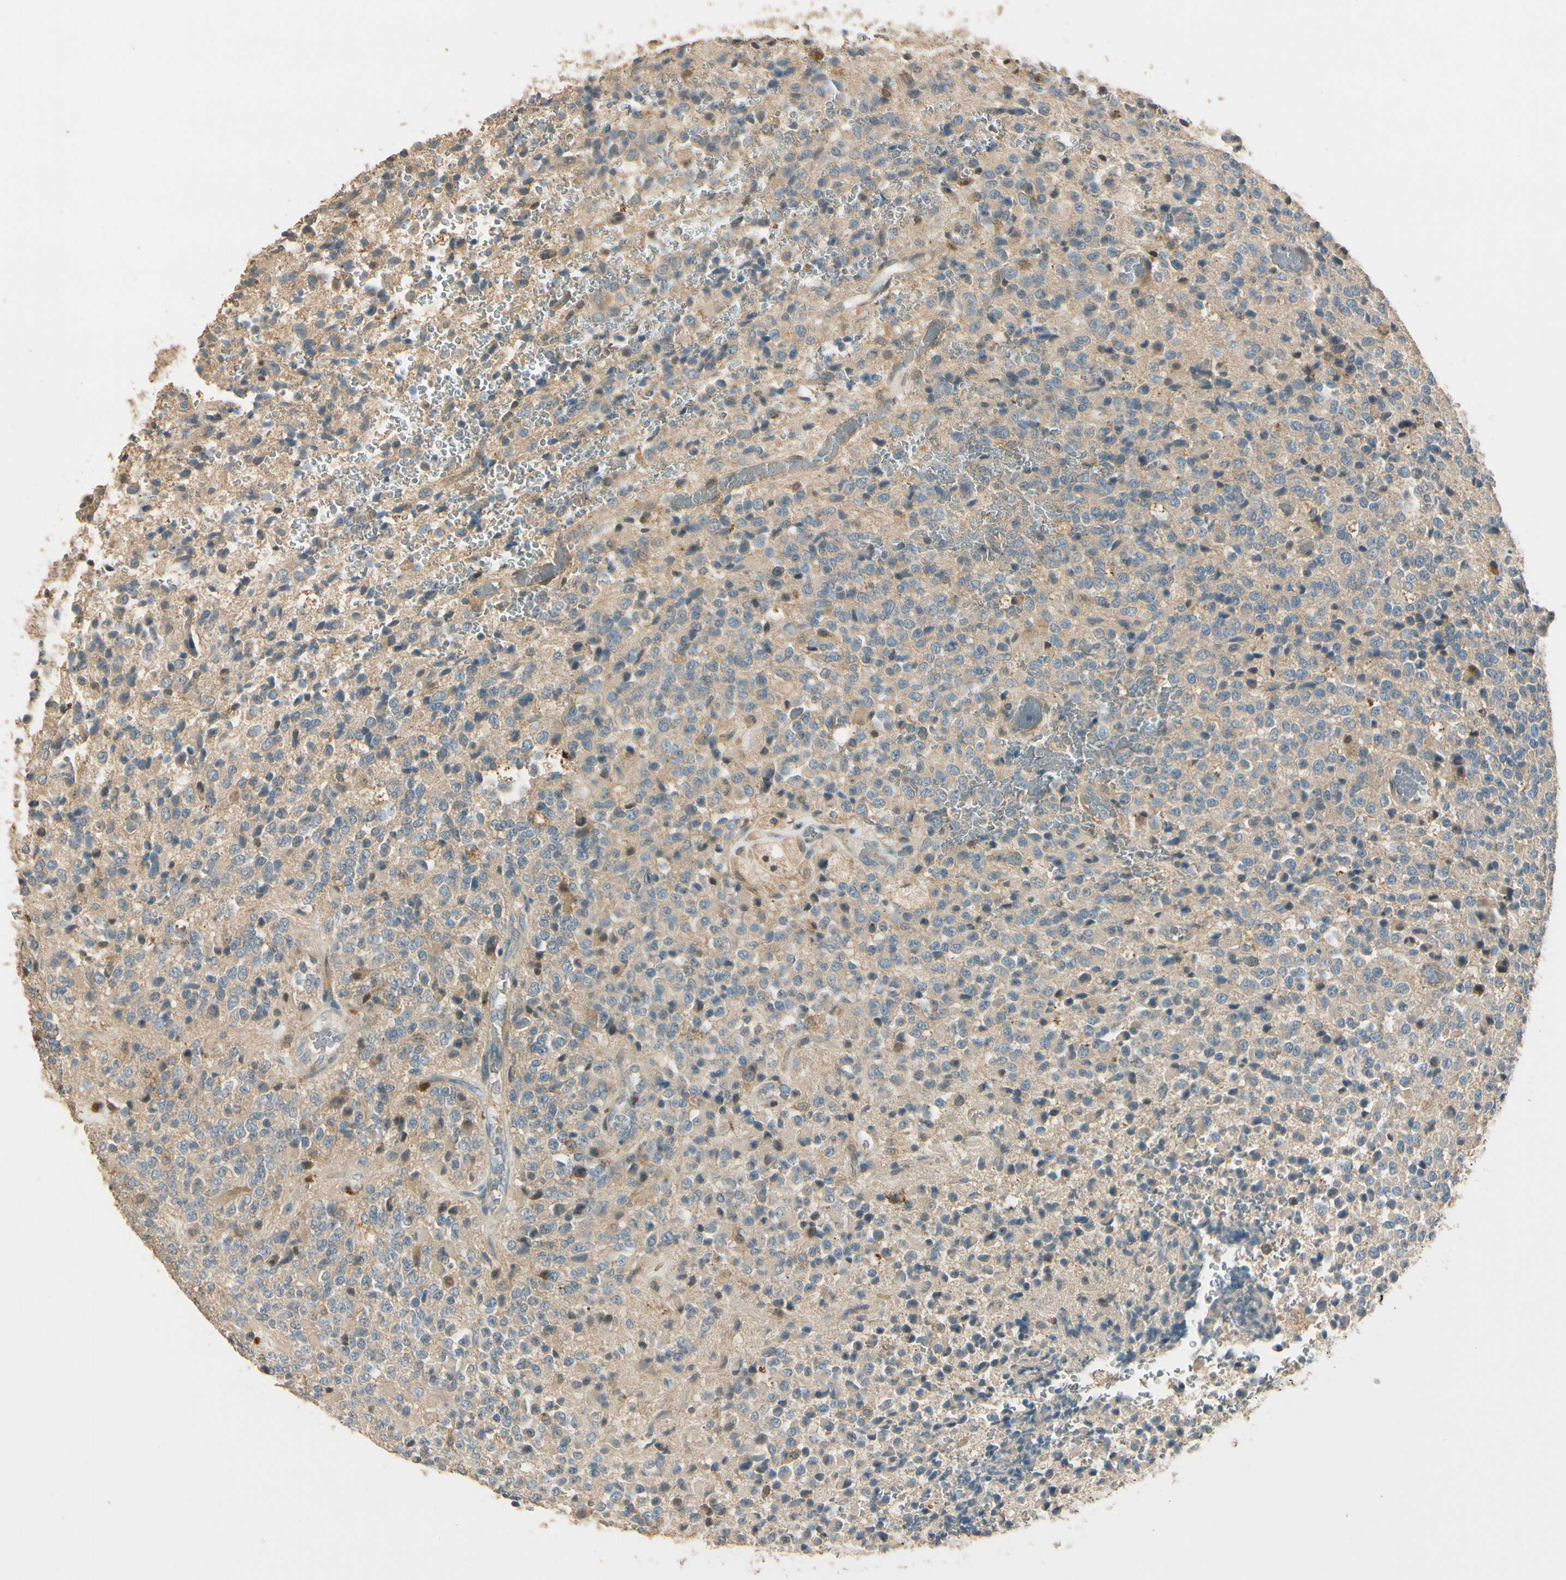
{"staining": {"intensity": "weak", "quantity": ">75%", "location": "cytoplasmic/membranous"}, "tissue": "glioma", "cell_type": "Tumor cells", "image_type": "cancer", "snomed": [{"axis": "morphology", "description": "Glioma, malignant, High grade"}, {"axis": "topography", "description": "pancreas cauda"}], "caption": "A brown stain shows weak cytoplasmic/membranous expression of a protein in malignant high-grade glioma tumor cells. (brown staining indicates protein expression, while blue staining denotes nuclei).", "gene": "PLXNA1", "patient": {"sex": "male", "age": 60}}